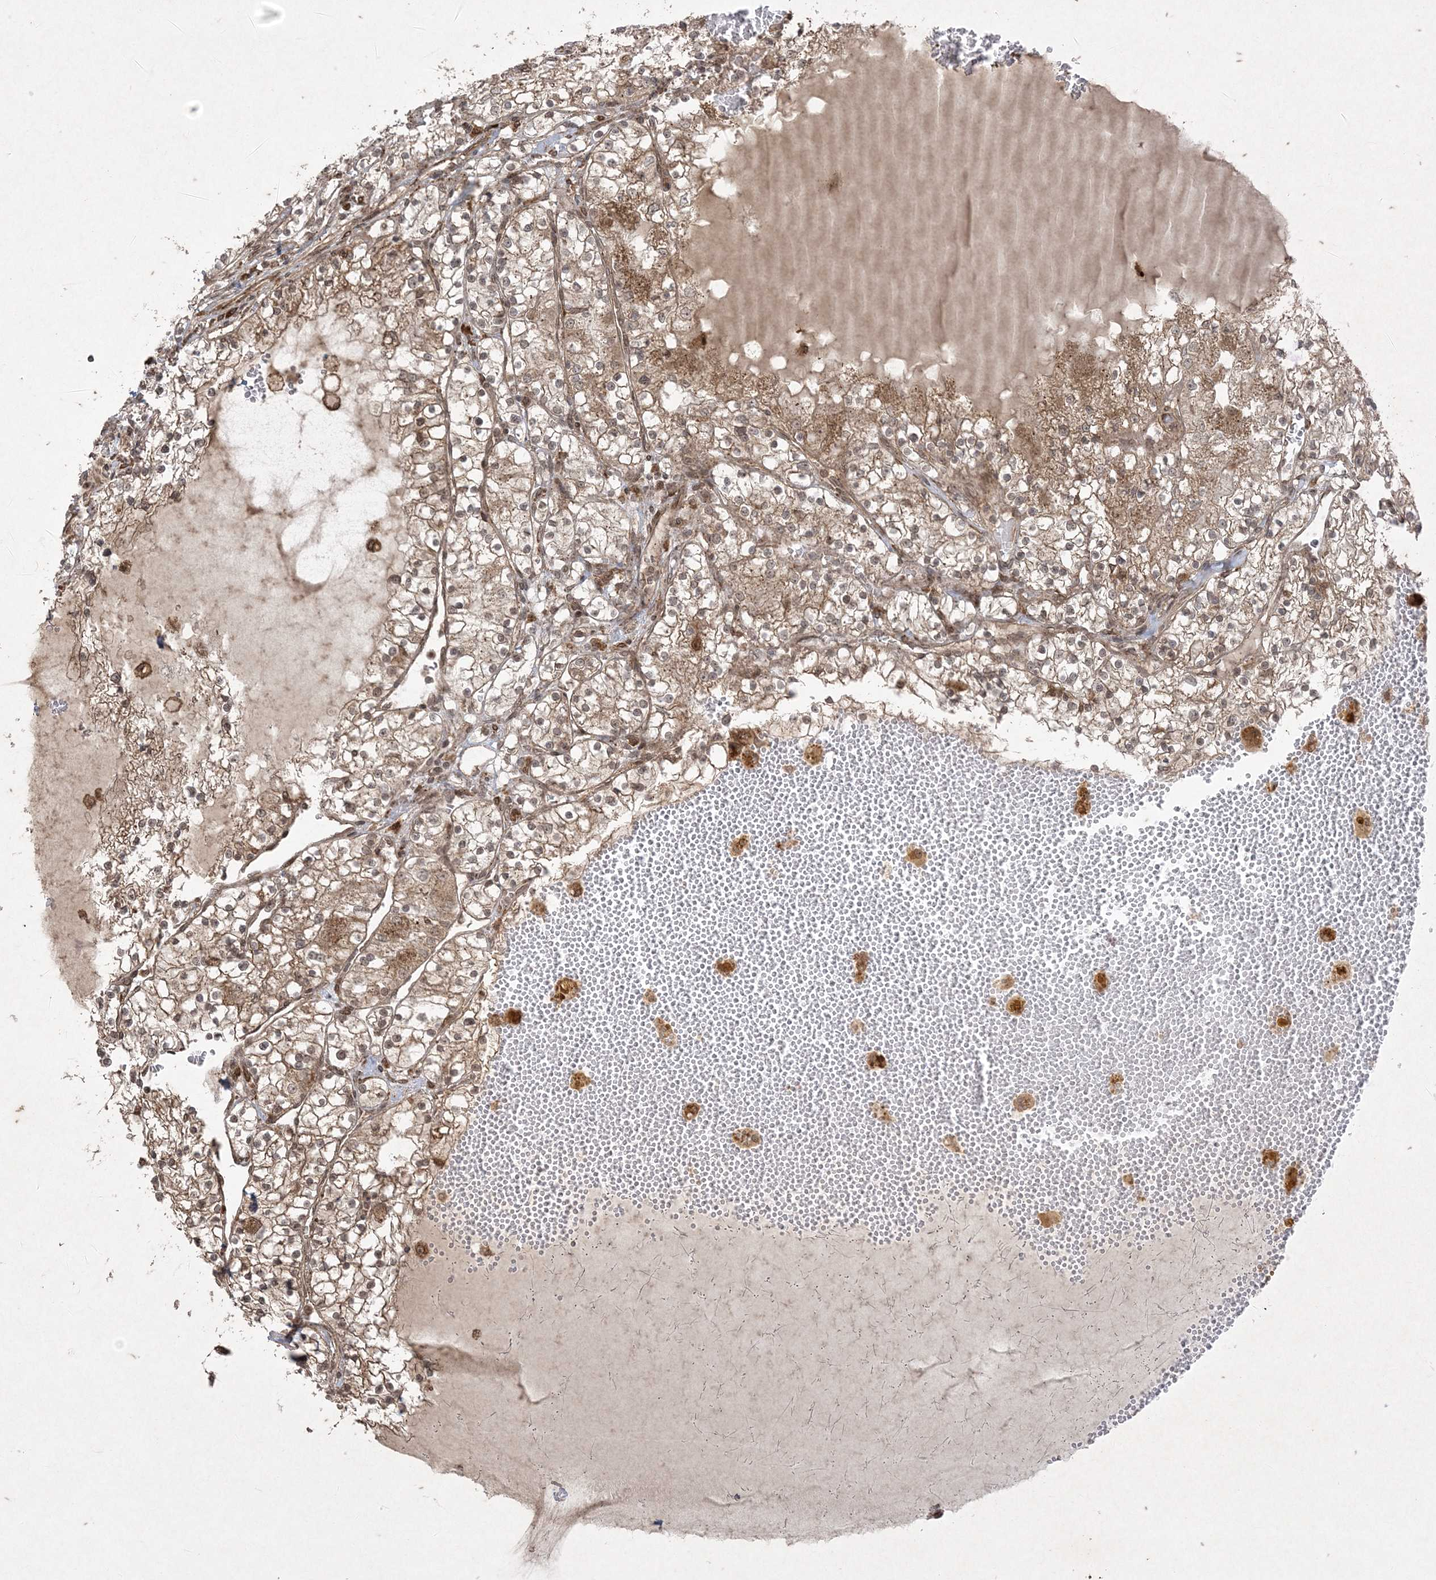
{"staining": {"intensity": "moderate", "quantity": ">75%", "location": "cytoplasmic/membranous,nuclear"}, "tissue": "renal cancer", "cell_type": "Tumor cells", "image_type": "cancer", "snomed": [{"axis": "morphology", "description": "Normal tissue, NOS"}, {"axis": "morphology", "description": "Adenocarcinoma, NOS"}, {"axis": "topography", "description": "Kidney"}], "caption": "A high-resolution image shows IHC staining of renal cancer, which demonstrates moderate cytoplasmic/membranous and nuclear positivity in approximately >75% of tumor cells. The protein is shown in brown color, while the nuclei are stained blue.", "gene": "RRAS", "patient": {"sex": "male", "age": 68}}